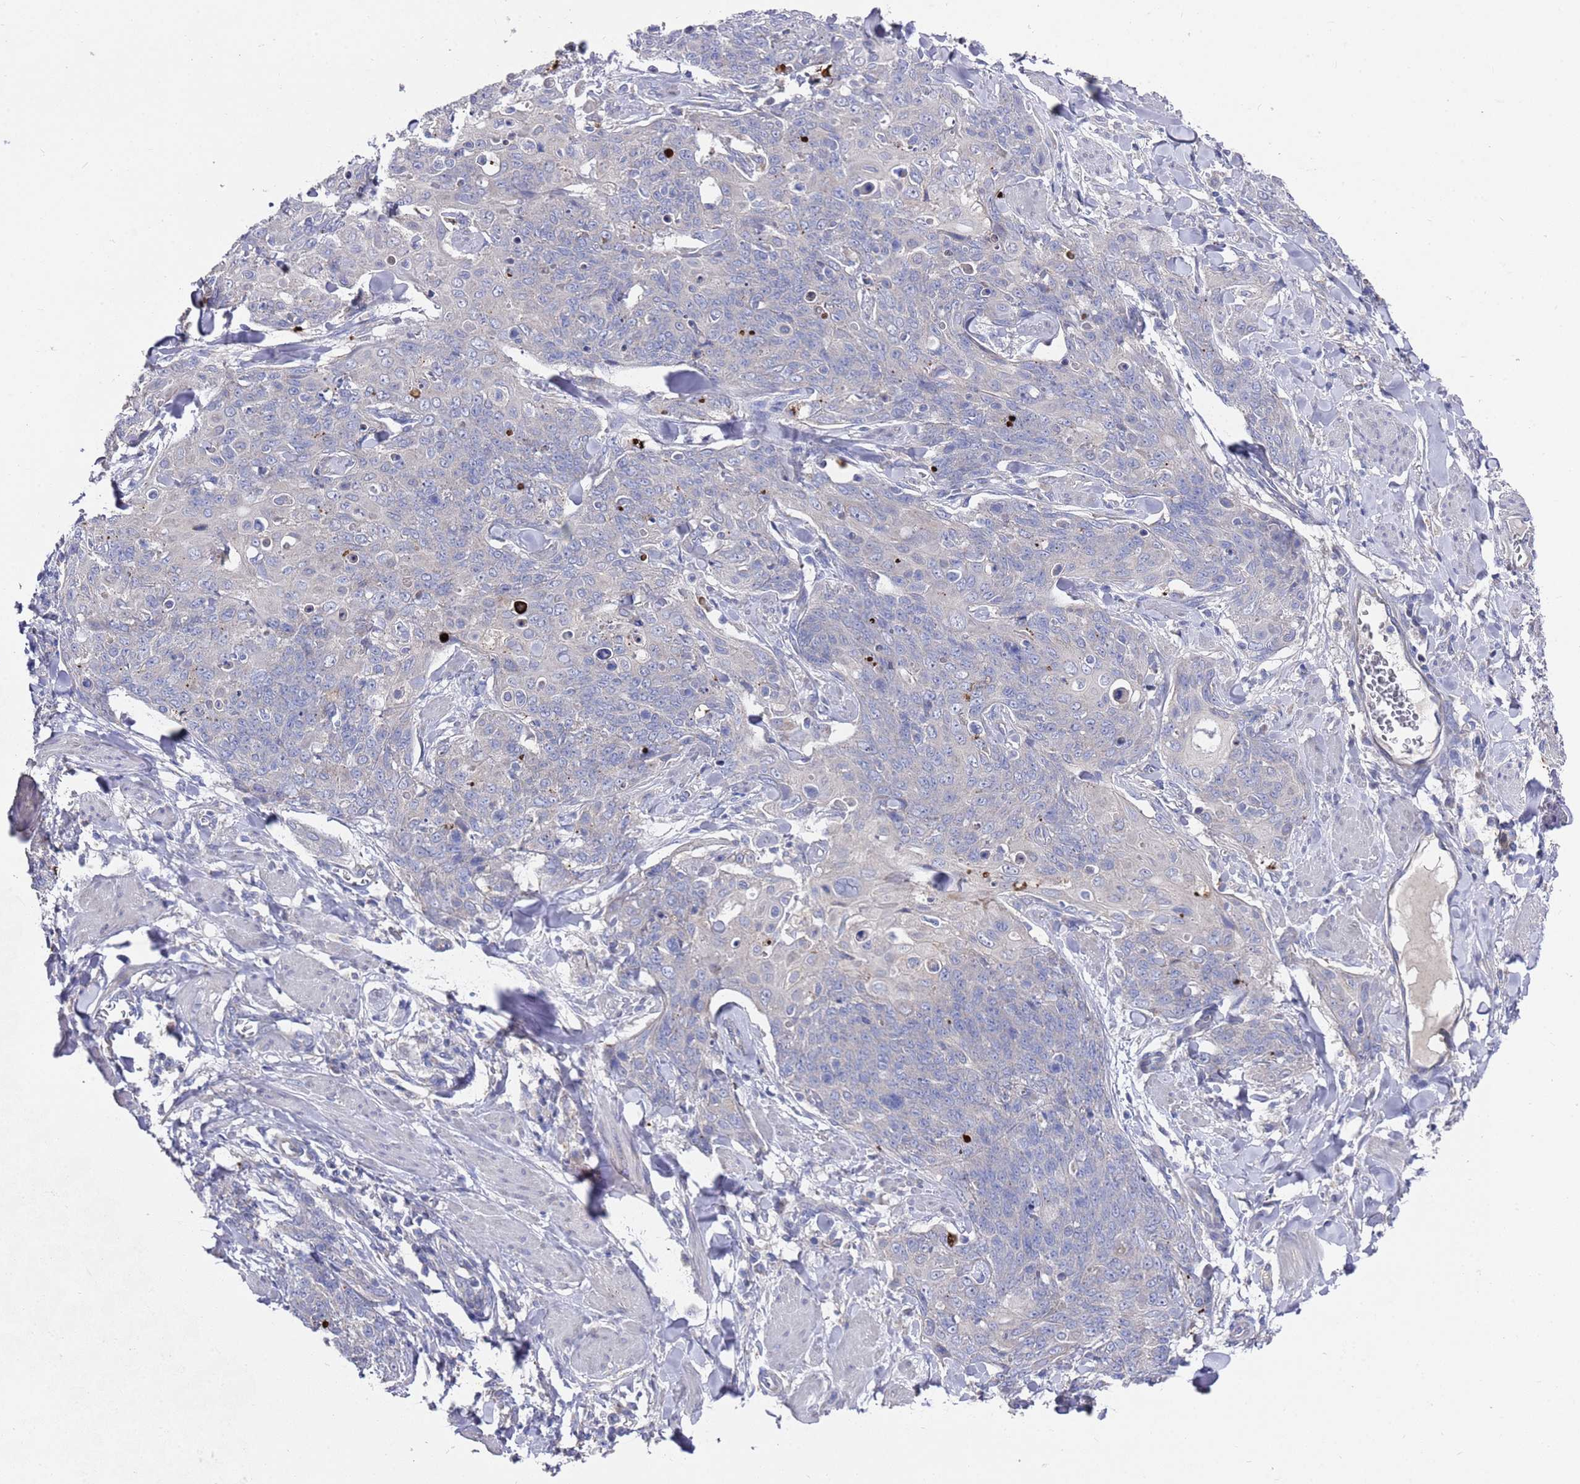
{"staining": {"intensity": "negative", "quantity": "none", "location": "none"}, "tissue": "skin cancer", "cell_type": "Tumor cells", "image_type": "cancer", "snomed": [{"axis": "morphology", "description": "Squamous cell carcinoma, NOS"}, {"axis": "topography", "description": "Skin"}, {"axis": "topography", "description": "Vulva"}], "caption": "Human squamous cell carcinoma (skin) stained for a protein using IHC demonstrates no positivity in tumor cells.", "gene": "NPEPPS", "patient": {"sex": "female", "age": 85}}